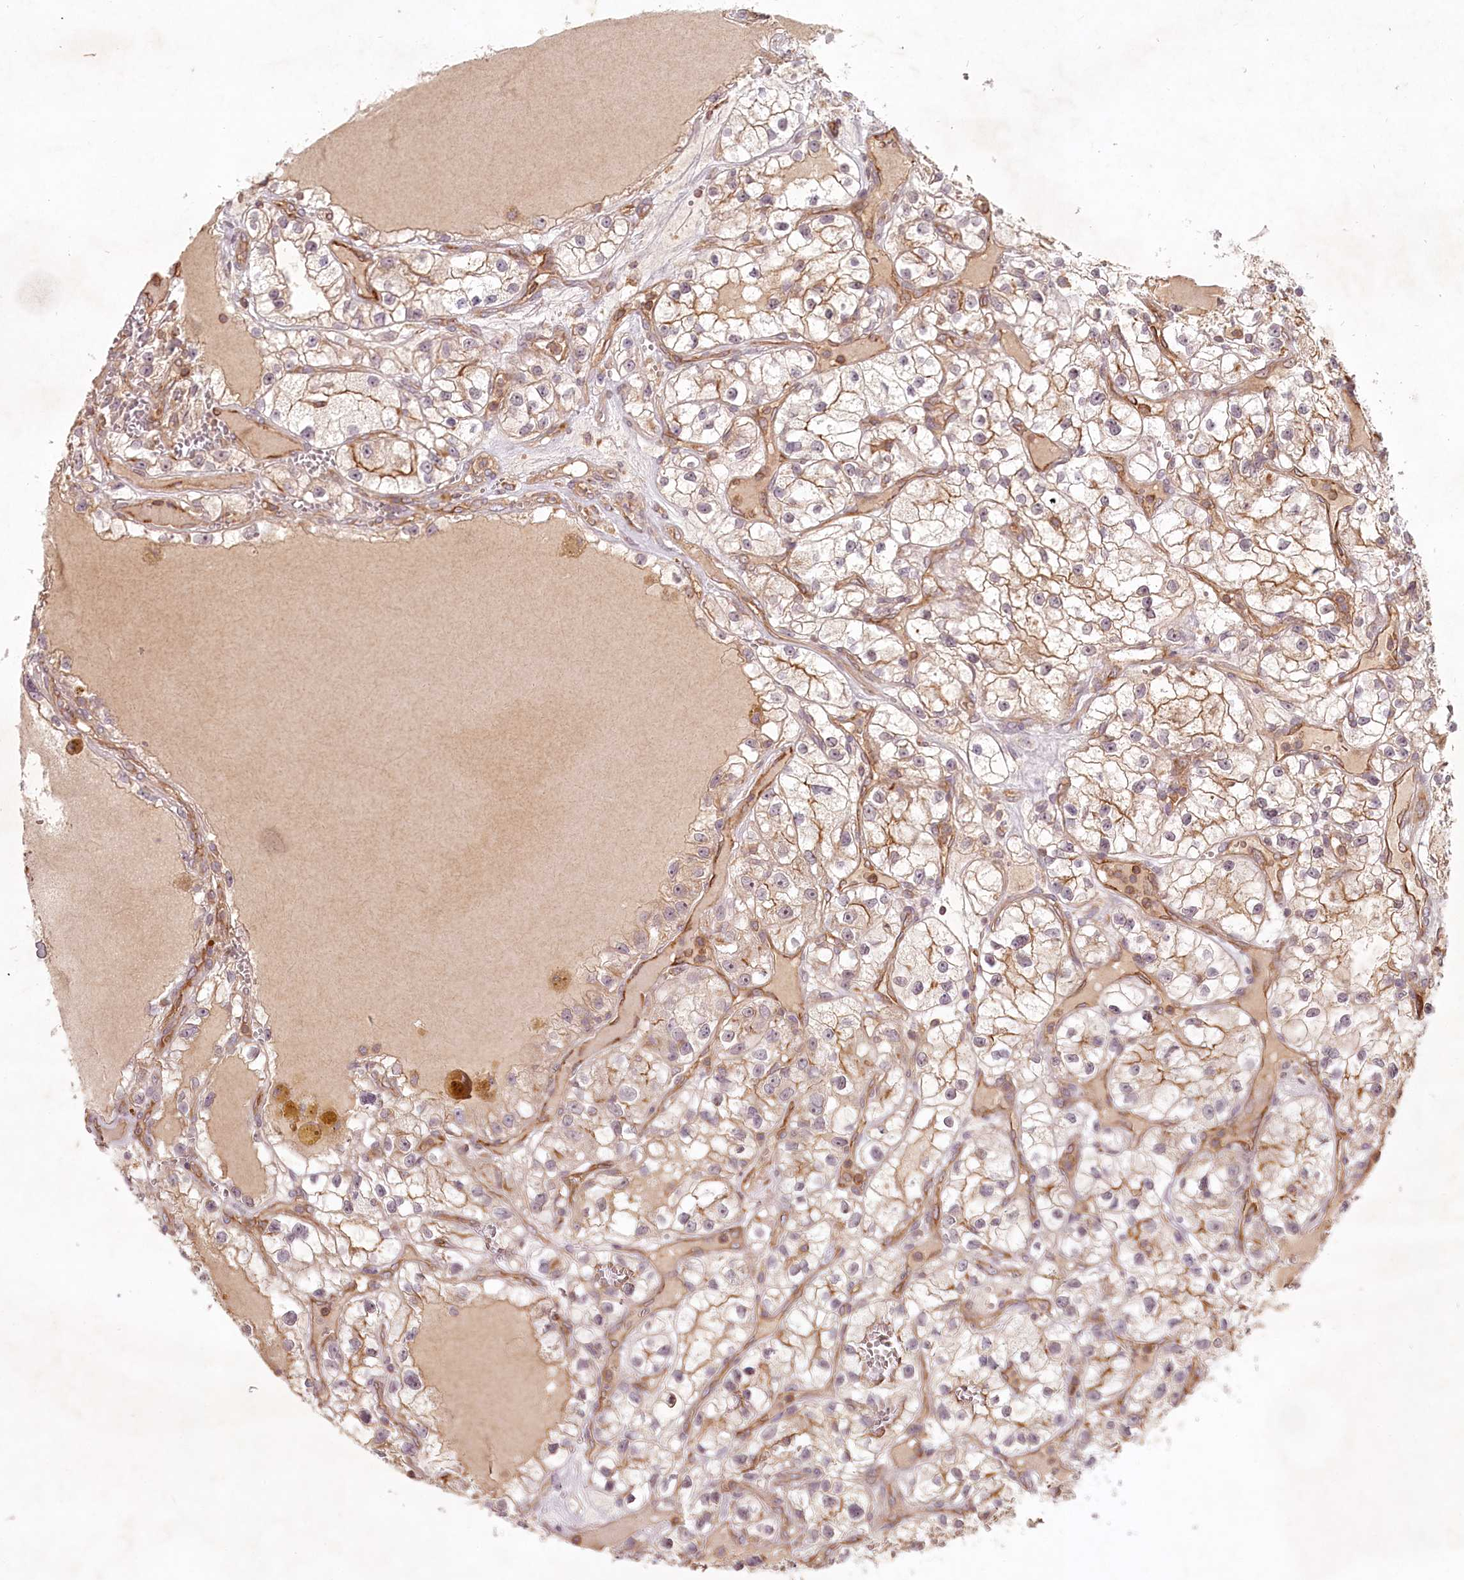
{"staining": {"intensity": "moderate", "quantity": "25%-75%", "location": "cytoplasmic/membranous"}, "tissue": "renal cancer", "cell_type": "Tumor cells", "image_type": "cancer", "snomed": [{"axis": "morphology", "description": "Adenocarcinoma, NOS"}, {"axis": "topography", "description": "Kidney"}], "caption": "Protein expression analysis of human renal cancer reveals moderate cytoplasmic/membranous positivity in approximately 25%-75% of tumor cells.", "gene": "TMIE", "patient": {"sex": "female", "age": 57}}